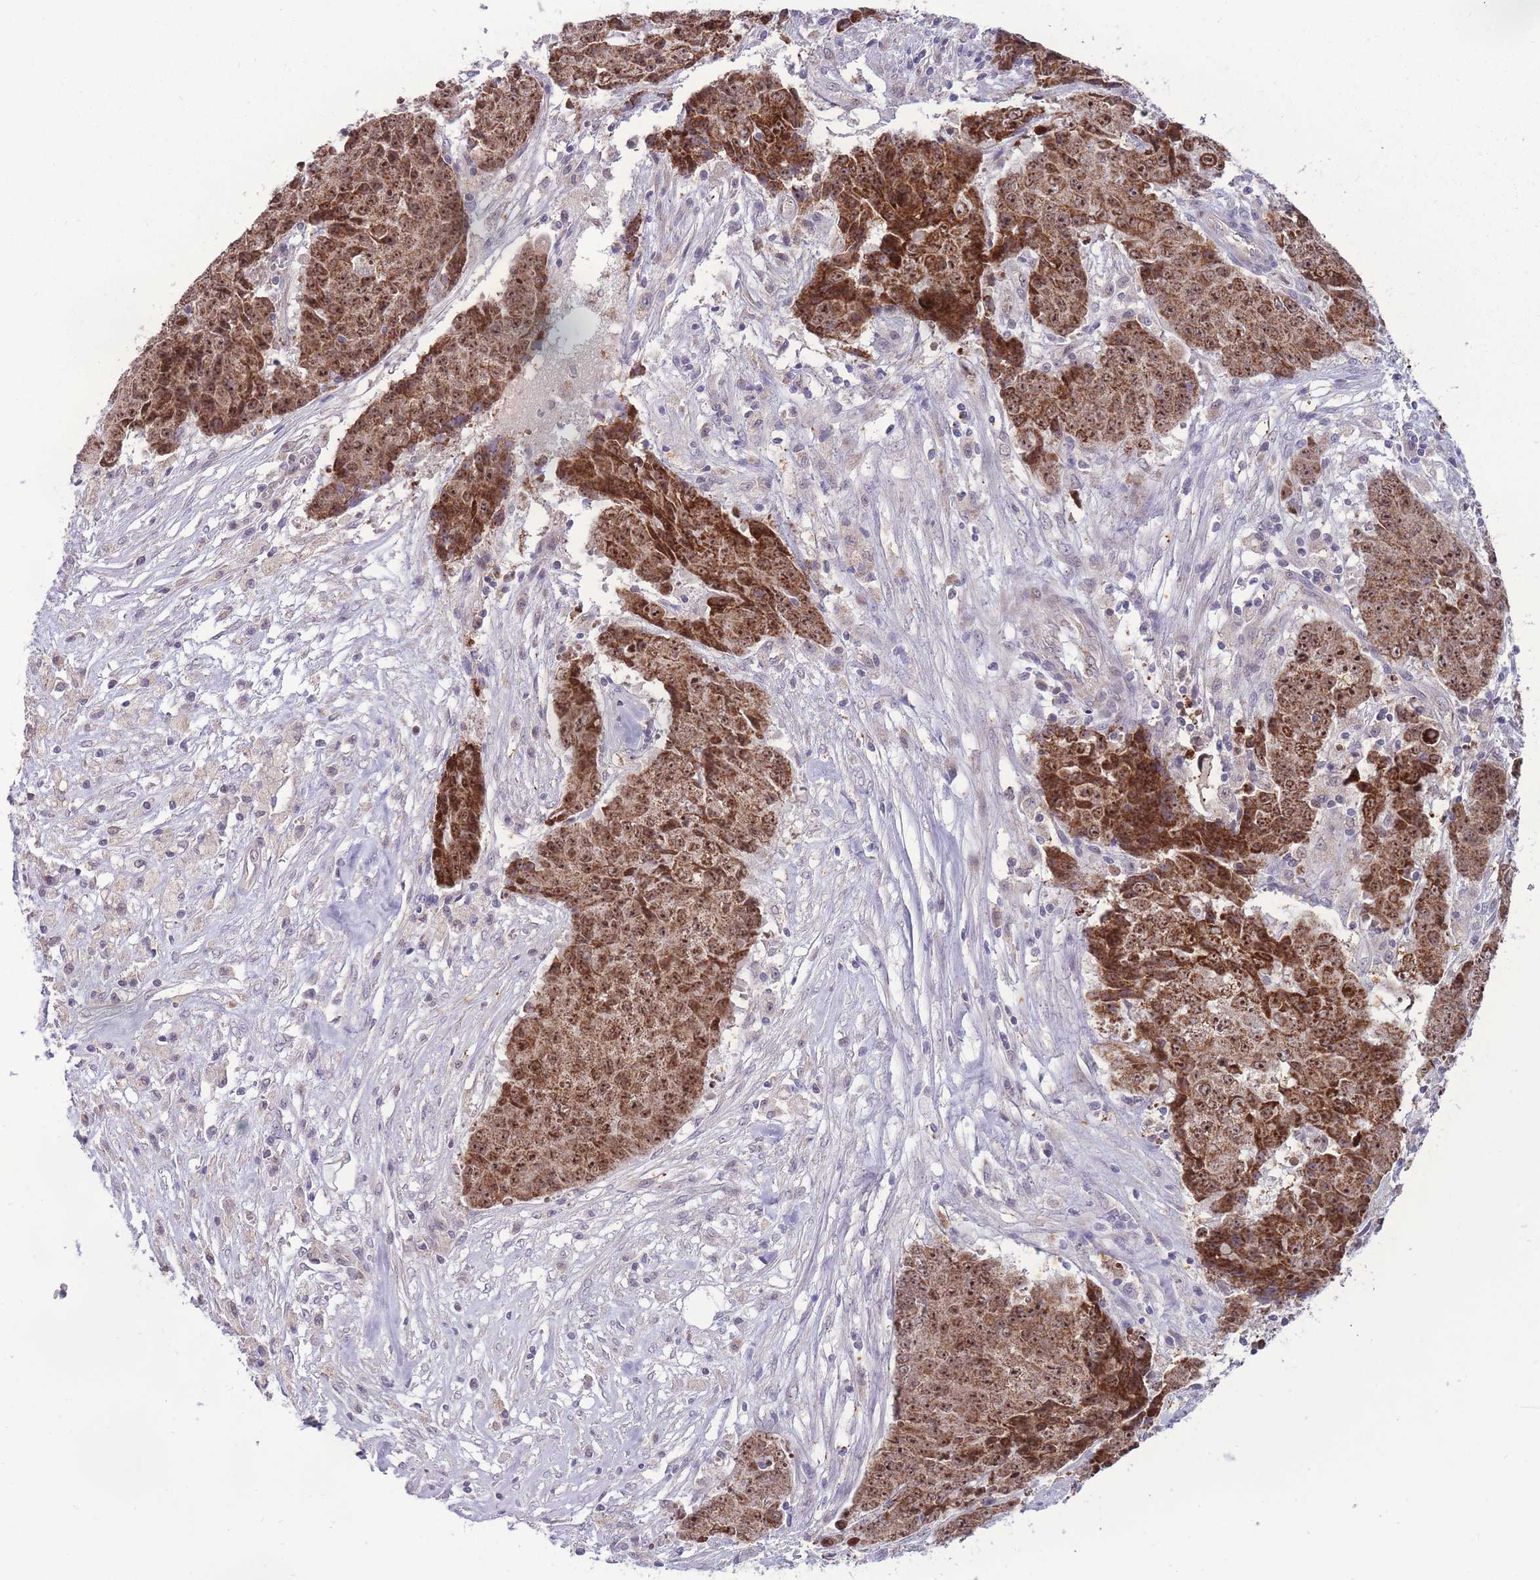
{"staining": {"intensity": "strong", "quantity": ">75%", "location": "cytoplasmic/membranous,nuclear"}, "tissue": "ovarian cancer", "cell_type": "Tumor cells", "image_type": "cancer", "snomed": [{"axis": "morphology", "description": "Carcinoma, endometroid"}, {"axis": "topography", "description": "Ovary"}], "caption": "A high-resolution image shows immunohistochemistry (IHC) staining of ovarian cancer (endometroid carcinoma), which shows strong cytoplasmic/membranous and nuclear positivity in approximately >75% of tumor cells.", "gene": "MCIDAS", "patient": {"sex": "female", "age": 42}}